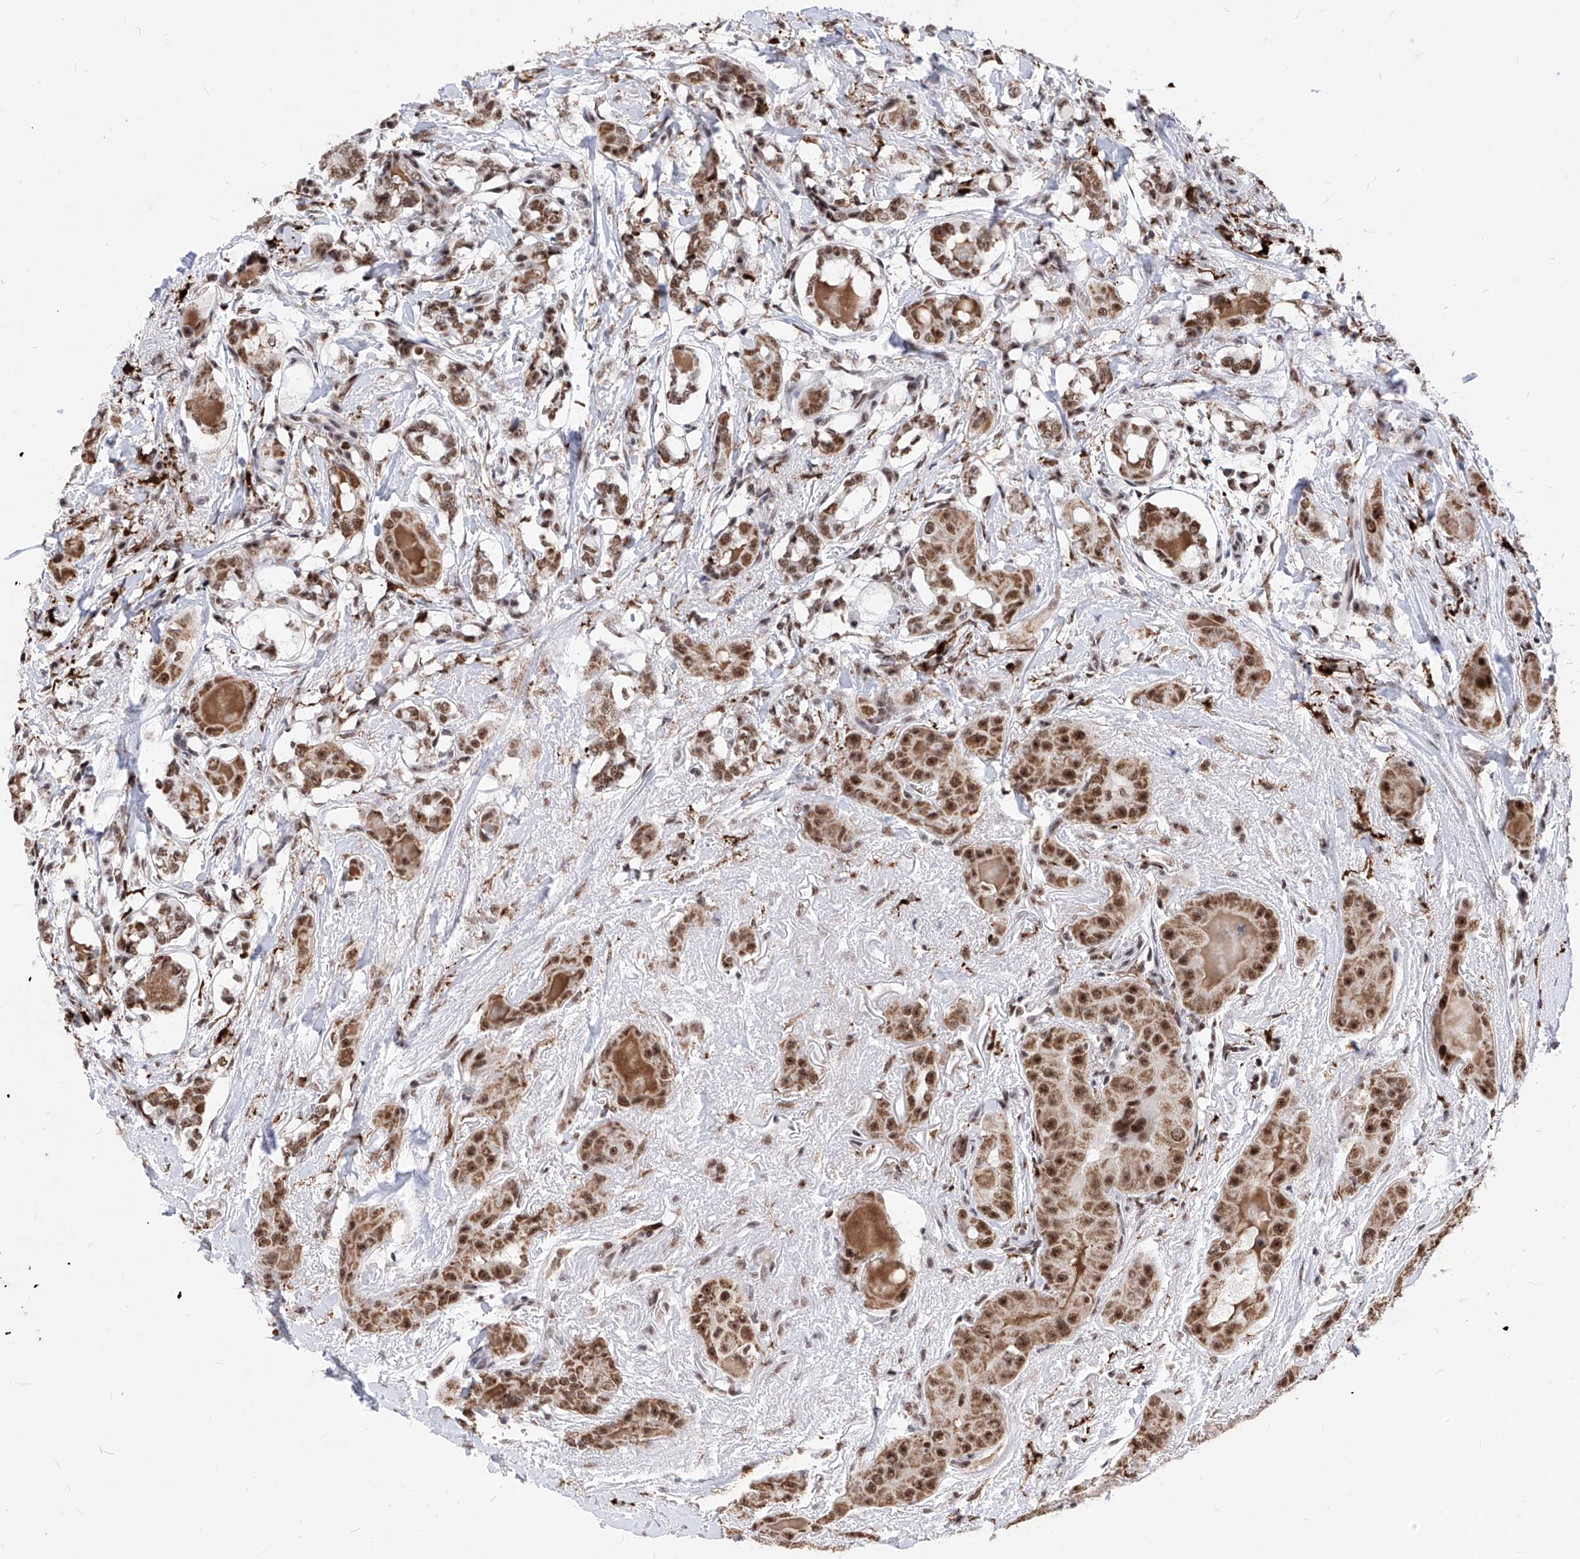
{"staining": {"intensity": "moderate", "quantity": ">75%", "location": "cytoplasmic/membranous,nuclear"}, "tissue": "thyroid cancer", "cell_type": "Tumor cells", "image_type": "cancer", "snomed": [{"axis": "morphology", "description": "Papillary adenocarcinoma, NOS"}, {"axis": "topography", "description": "Thyroid gland"}], "caption": "High-magnification brightfield microscopy of thyroid papillary adenocarcinoma stained with DAB (brown) and counterstained with hematoxylin (blue). tumor cells exhibit moderate cytoplasmic/membranous and nuclear staining is identified in about>75% of cells.", "gene": "PHF5A", "patient": {"sex": "male", "age": 33}}